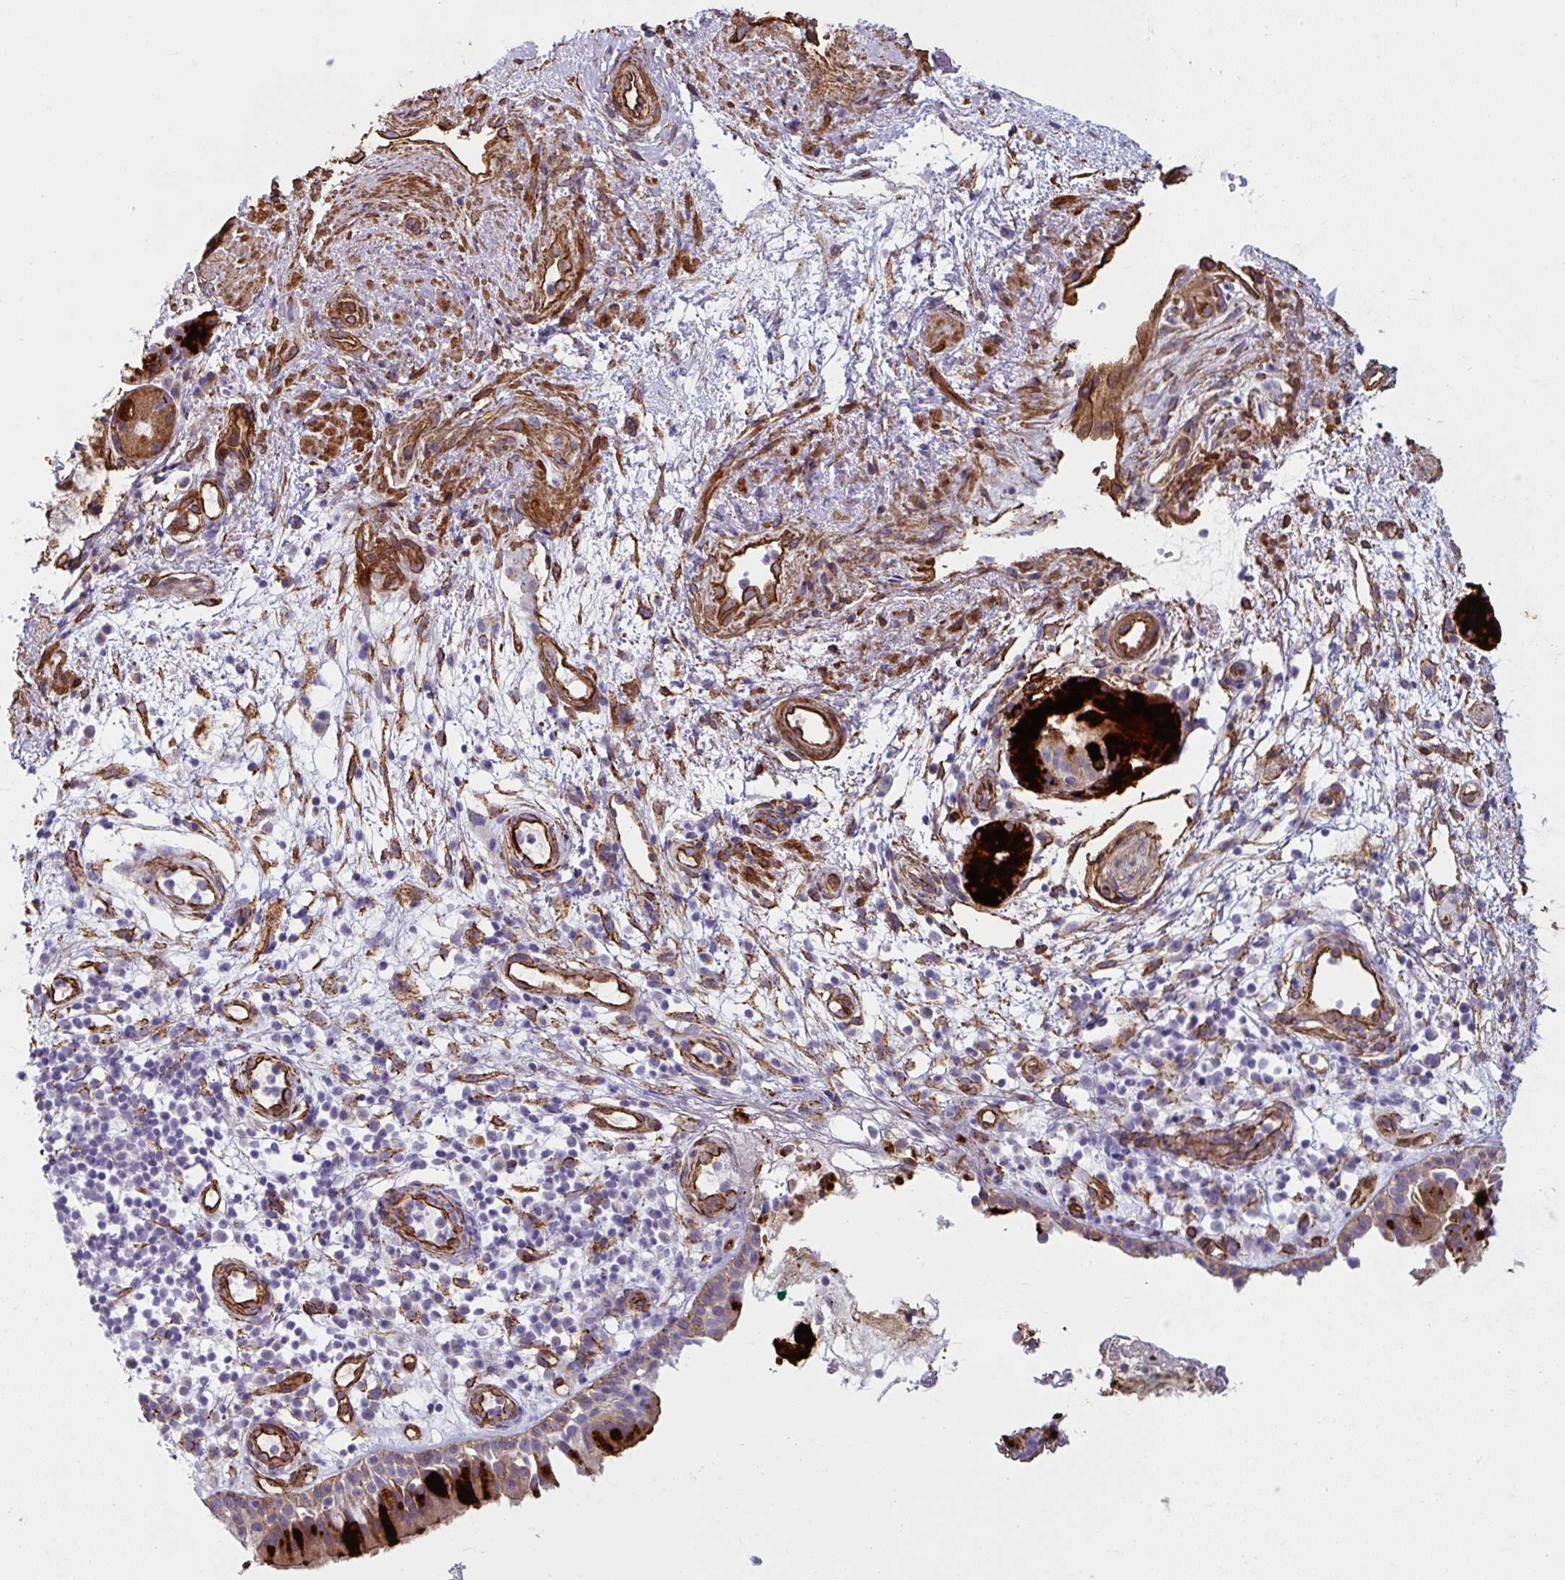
{"staining": {"intensity": "strong", "quantity": "25%-75%", "location": "cytoplasmic/membranous"}, "tissue": "nasopharynx", "cell_type": "Respiratory epithelial cells", "image_type": "normal", "snomed": [{"axis": "morphology", "description": "Normal tissue, NOS"}, {"axis": "morphology", "description": "Inflammation, NOS"}, {"axis": "topography", "description": "Nasopharynx"}], "caption": "Protein expression analysis of normal human nasopharynx reveals strong cytoplasmic/membranous staining in approximately 25%-75% of respiratory epithelial cells. (DAB (3,3'-diaminobenzidine) IHC, brown staining for protein, blue staining for nuclei).", "gene": "ANKUB1", "patient": {"sex": "male", "age": 54}}